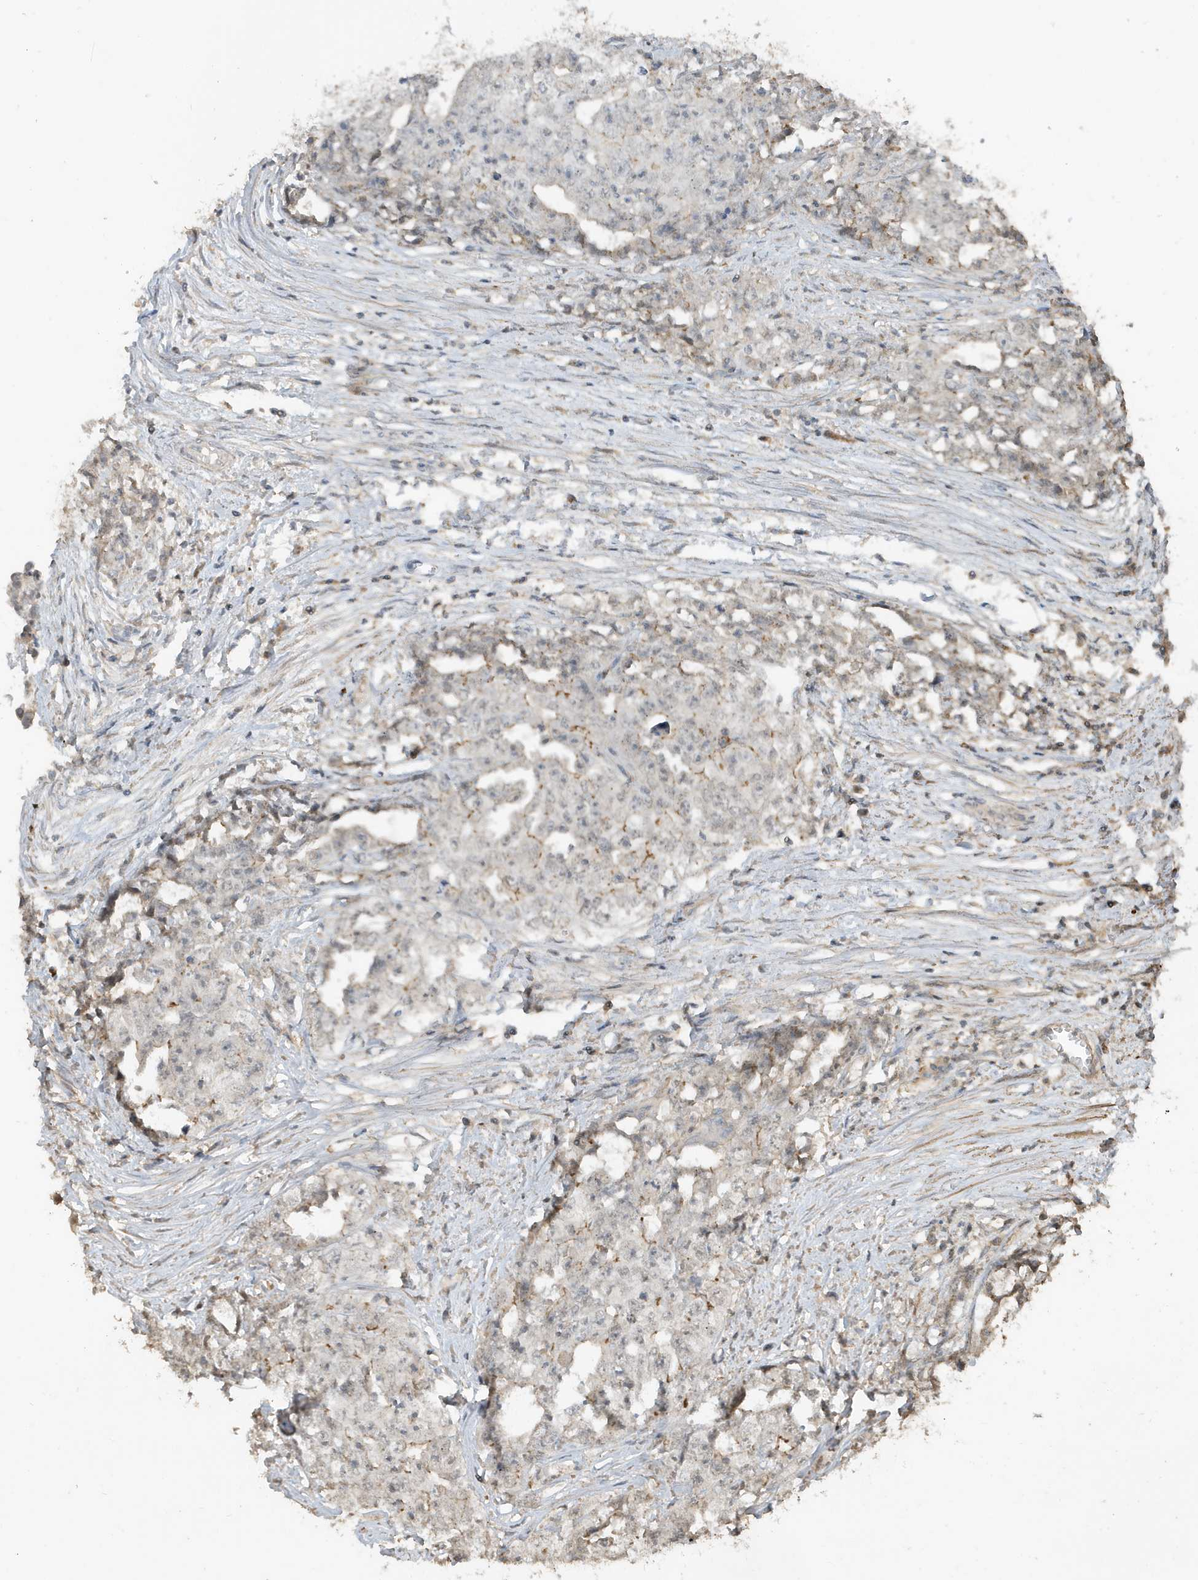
{"staining": {"intensity": "weak", "quantity": "<25%", "location": "cytoplasmic/membranous"}, "tissue": "testis cancer", "cell_type": "Tumor cells", "image_type": "cancer", "snomed": [{"axis": "morphology", "description": "Seminoma, NOS"}, {"axis": "morphology", "description": "Carcinoma, Embryonal, NOS"}, {"axis": "topography", "description": "Testis"}], "caption": "DAB (3,3'-diaminobenzidine) immunohistochemical staining of human testis embryonal carcinoma shows no significant expression in tumor cells.", "gene": "PRRT3", "patient": {"sex": "male", "age": 43}}